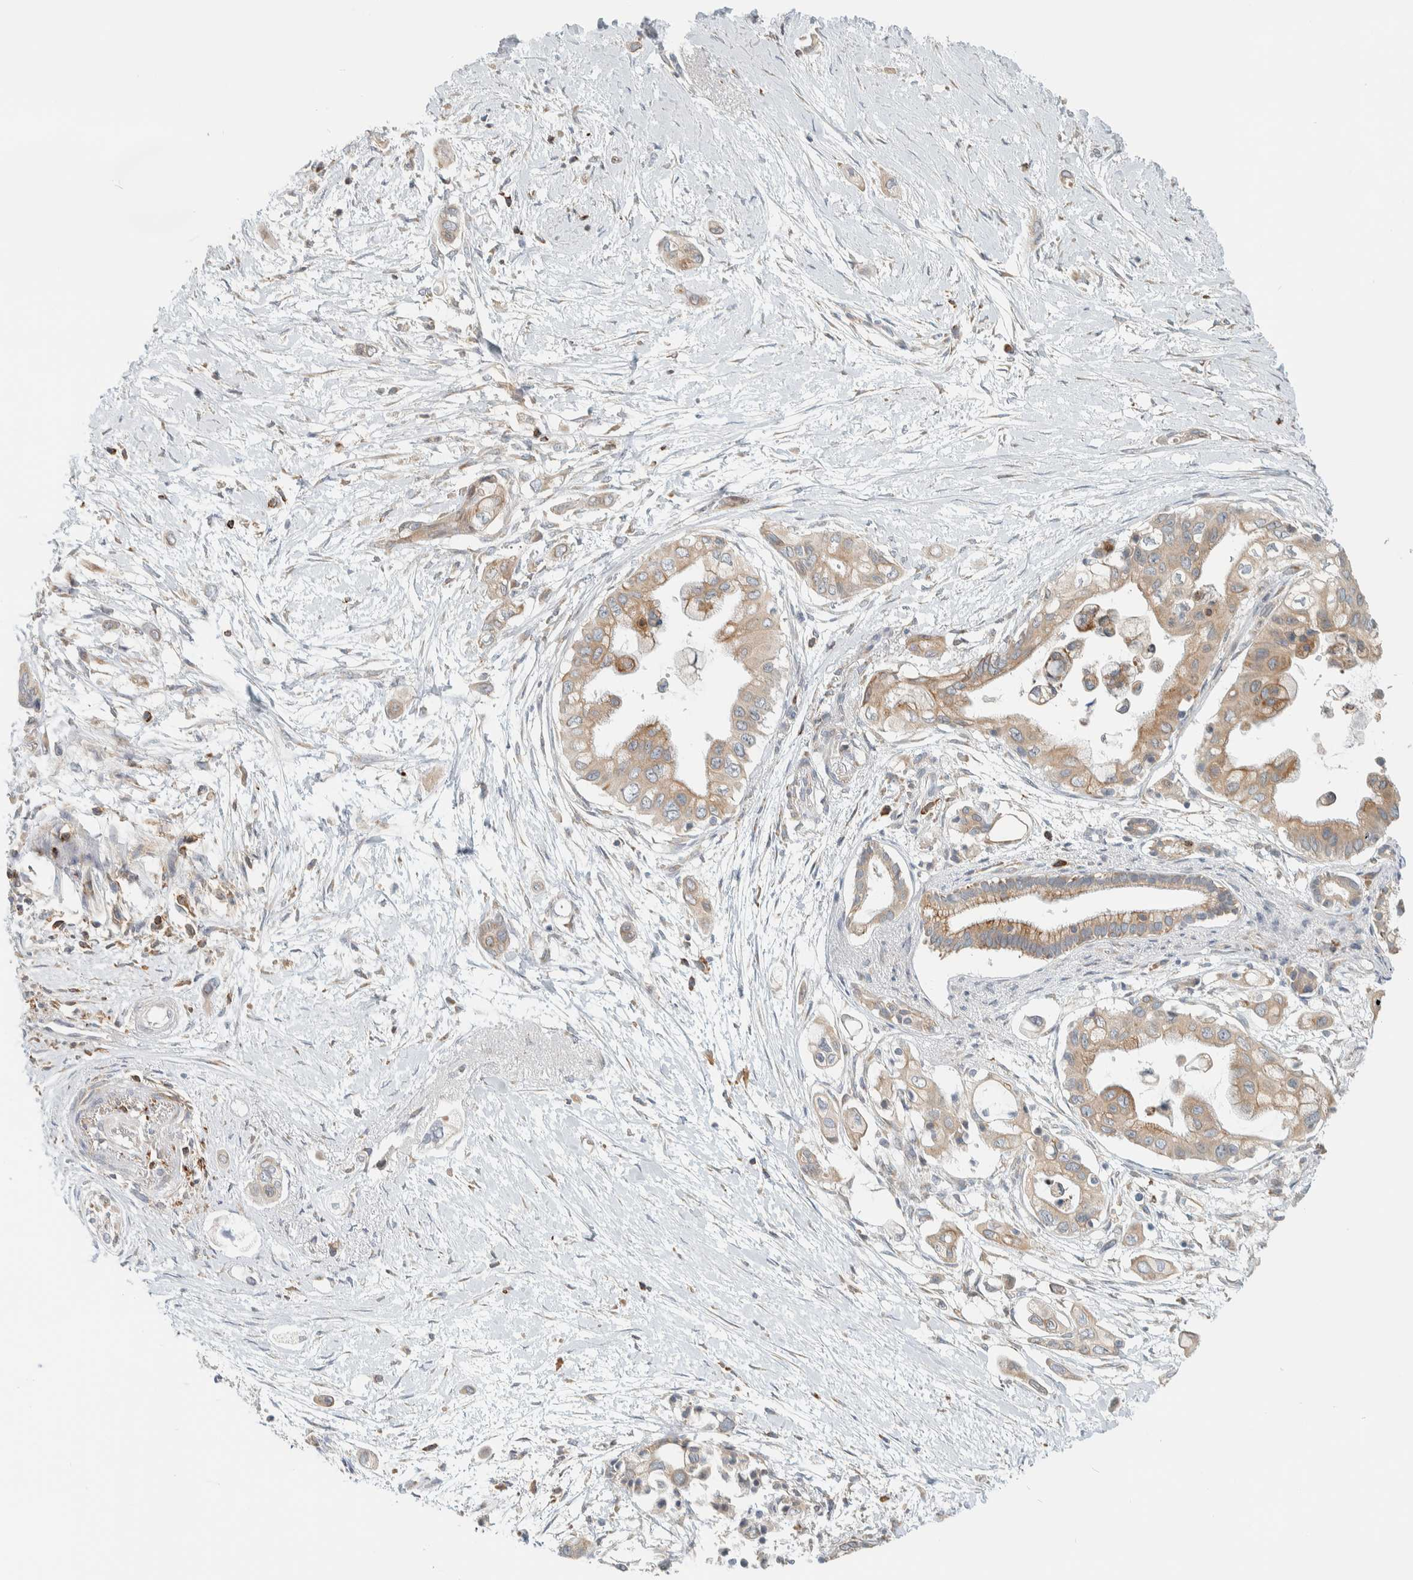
{"staining": {"intensity": "weak", "quantity": ">75%", "location": "cytoplasmic/membranous"}, "tissue": "pancreatic cancer", "cell_type": "Tumor cells", "image_type": "cancer", "snomed": [{"axis": "morphology", "description": "Adenocarcinoma, NOS"}, {"axis": "topography", "description": "Pancreas"}], "caption": "Pancreatic cancer (adenocarcinoma) was stained to show a protein in brown. There is low levels of weak cytoplasmic/membranous positivity in about >75% of tumor cells.", "gene": "CCDC57", "patient": {"sex": "male", "age": 59}}